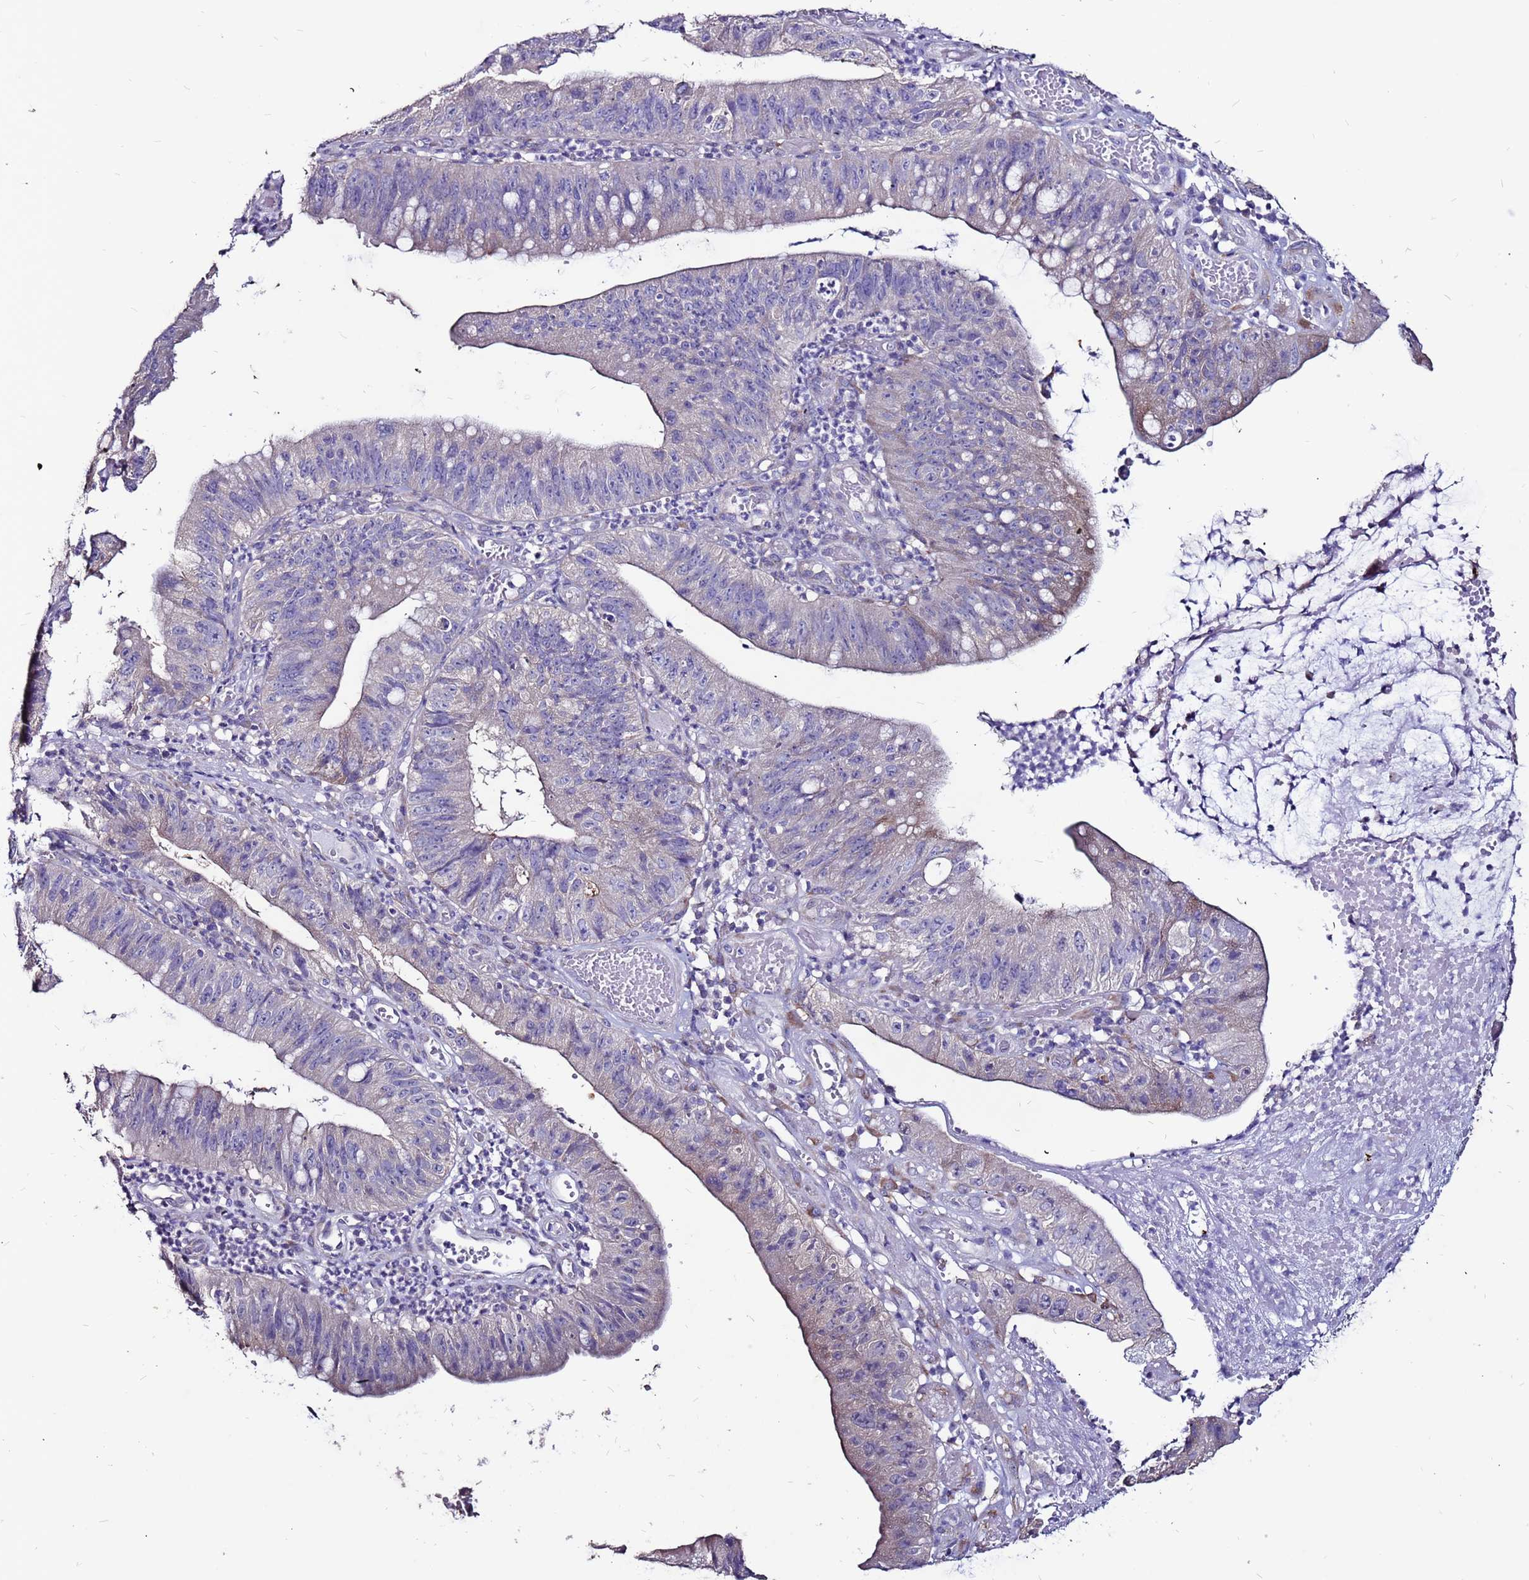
{"staining": {"intensity": "weak", "quantity": "<25%", "location": "cytoplasmic/membranous"}, "tissue": "stomach cancer", "cell_type": "Tumor cells", "image_type": "cancer", "snomed": [{"axis": "morphology", "description": "Adenocarcinoma, NOS"}, {"axis": "topography", "description": "Stomach"}], "caption": "Immunohistochemistry (IHC) image of human stomach cancer (adenocarcinoma) stained for a protein (brown), which exhibits no positivity in tumor cells. (Immunohistochemistry, brightfield microscopy, high magnification).", "gene": "SLC44A3", "patient": {"sex": "male", "age": 59}}